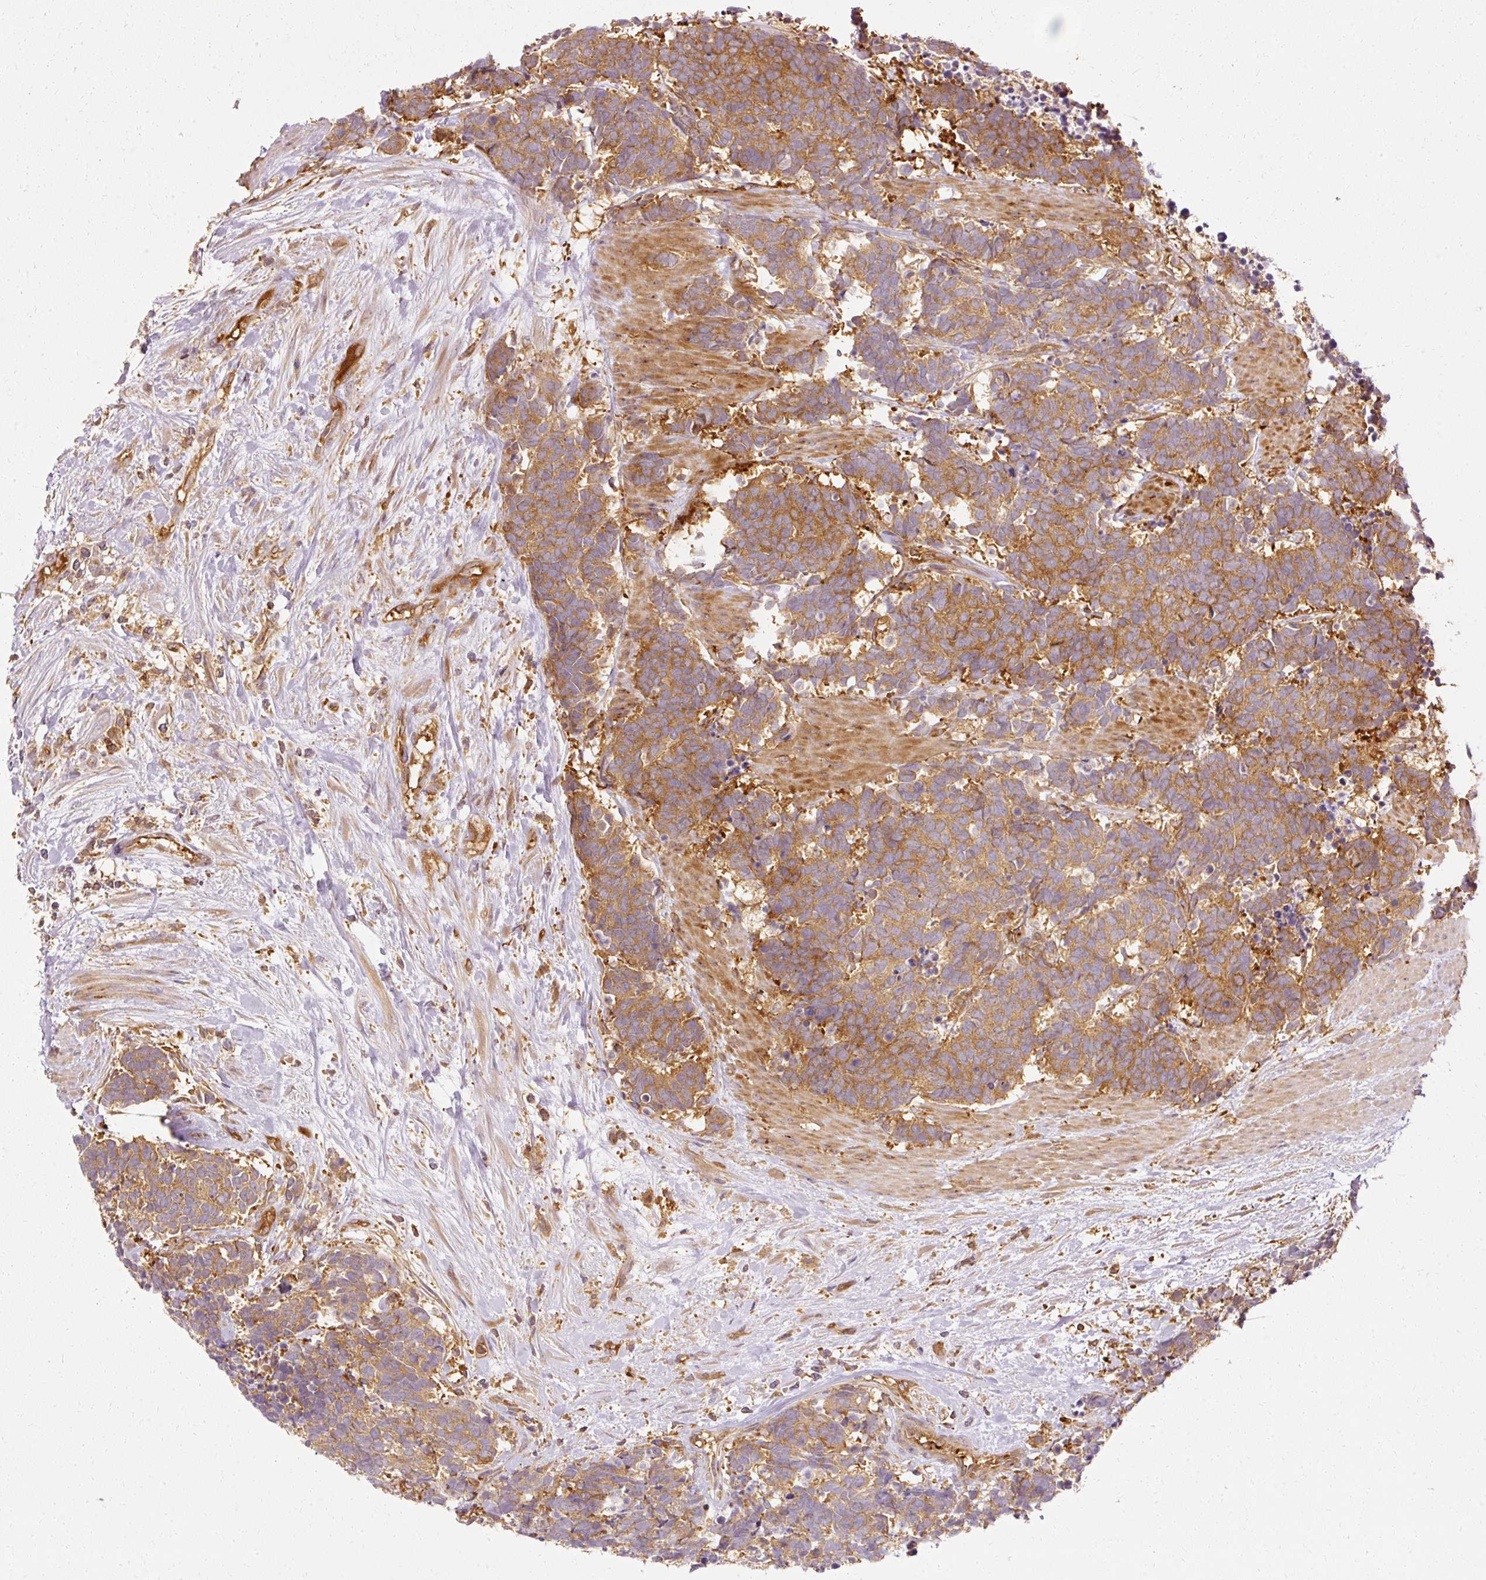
{"staining": {"intensity": "strong", "quantity": ">75%", "location": "cytoplasmic/membranous"}, "tissue": "carcinoid", "cell_type": "Tumor cells", "image_type": "cancer", "snomed": [{"axis": "morphology", "description": "Carcinoma, NOS"}, {"axis": "morphology", "description": "Carcinoid, malignant, NOS"}, {"axis": "topography", "description": "Prostate"}], "caption": "This photomicrograph displays carcinoma stained with immunohistochemistry to label a protein in brown. The cytoplasmic/membranous of tumor cells show strong positivity for the protein. Nuclei are counter-stained blue.", "gene": "ARMH3", "patient": {"sex": "male", "age": 57}}